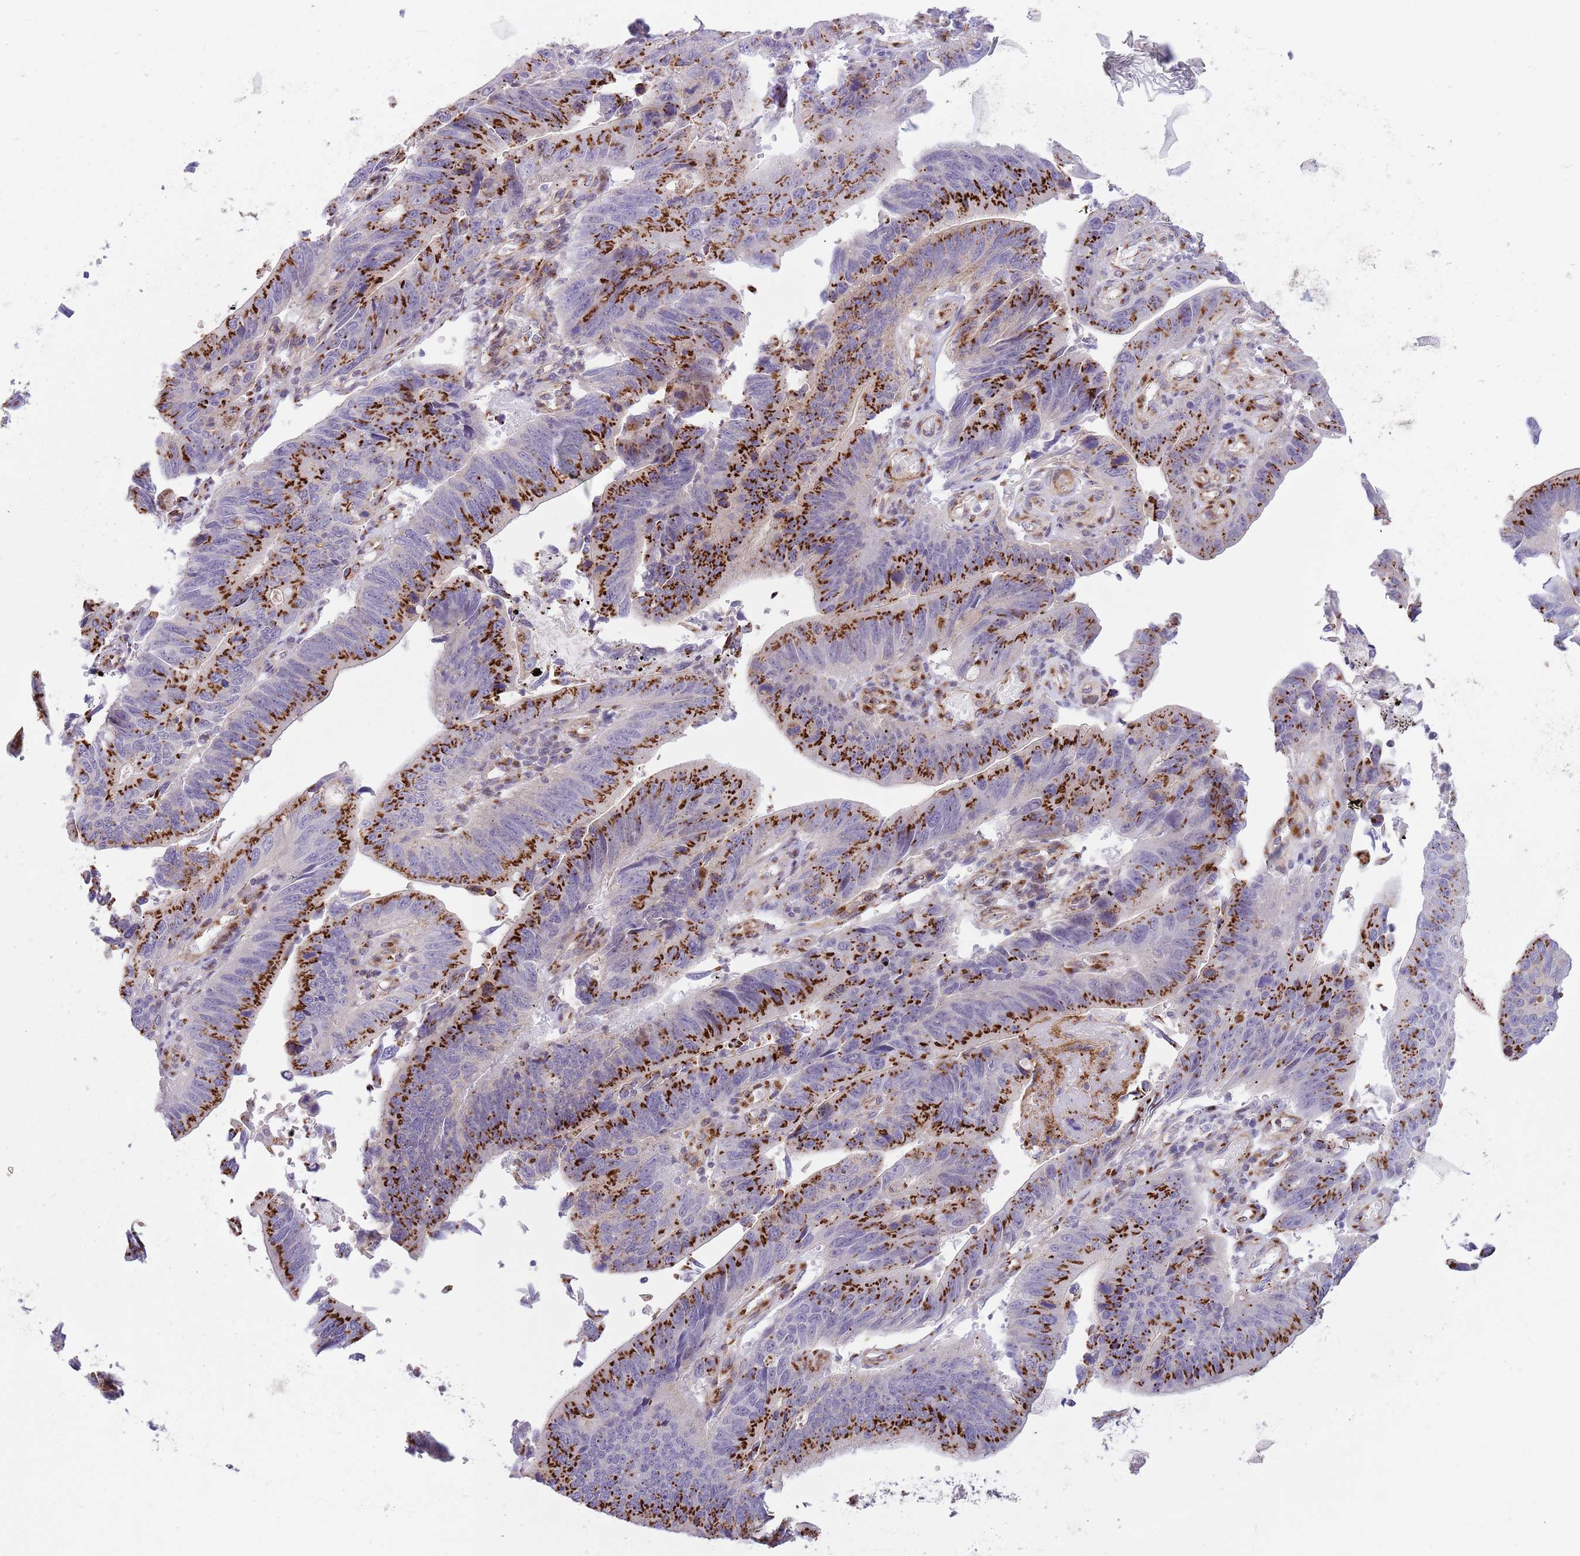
{"staining": {"intensity": "strong", "quantity": ">75%", "location": "cytoplasmic/membranous"}, "tissue": "stomach cancer", "cell_type": "Tumor cells", "image_type": "cancer", "snomed": [{"axis": "morphology", "description": "Adenocarcinoma, NOS"}, {"axis": "topography", "description": "Stomach"}], "caption": "A brown stain highlights strong cytoplasmic/membranous staining of a protein in human stomach cancer (adenocarcinoma) tumor cells.", "gene": "C20orf96", "patient": {"sex": "male", "age": 59}}